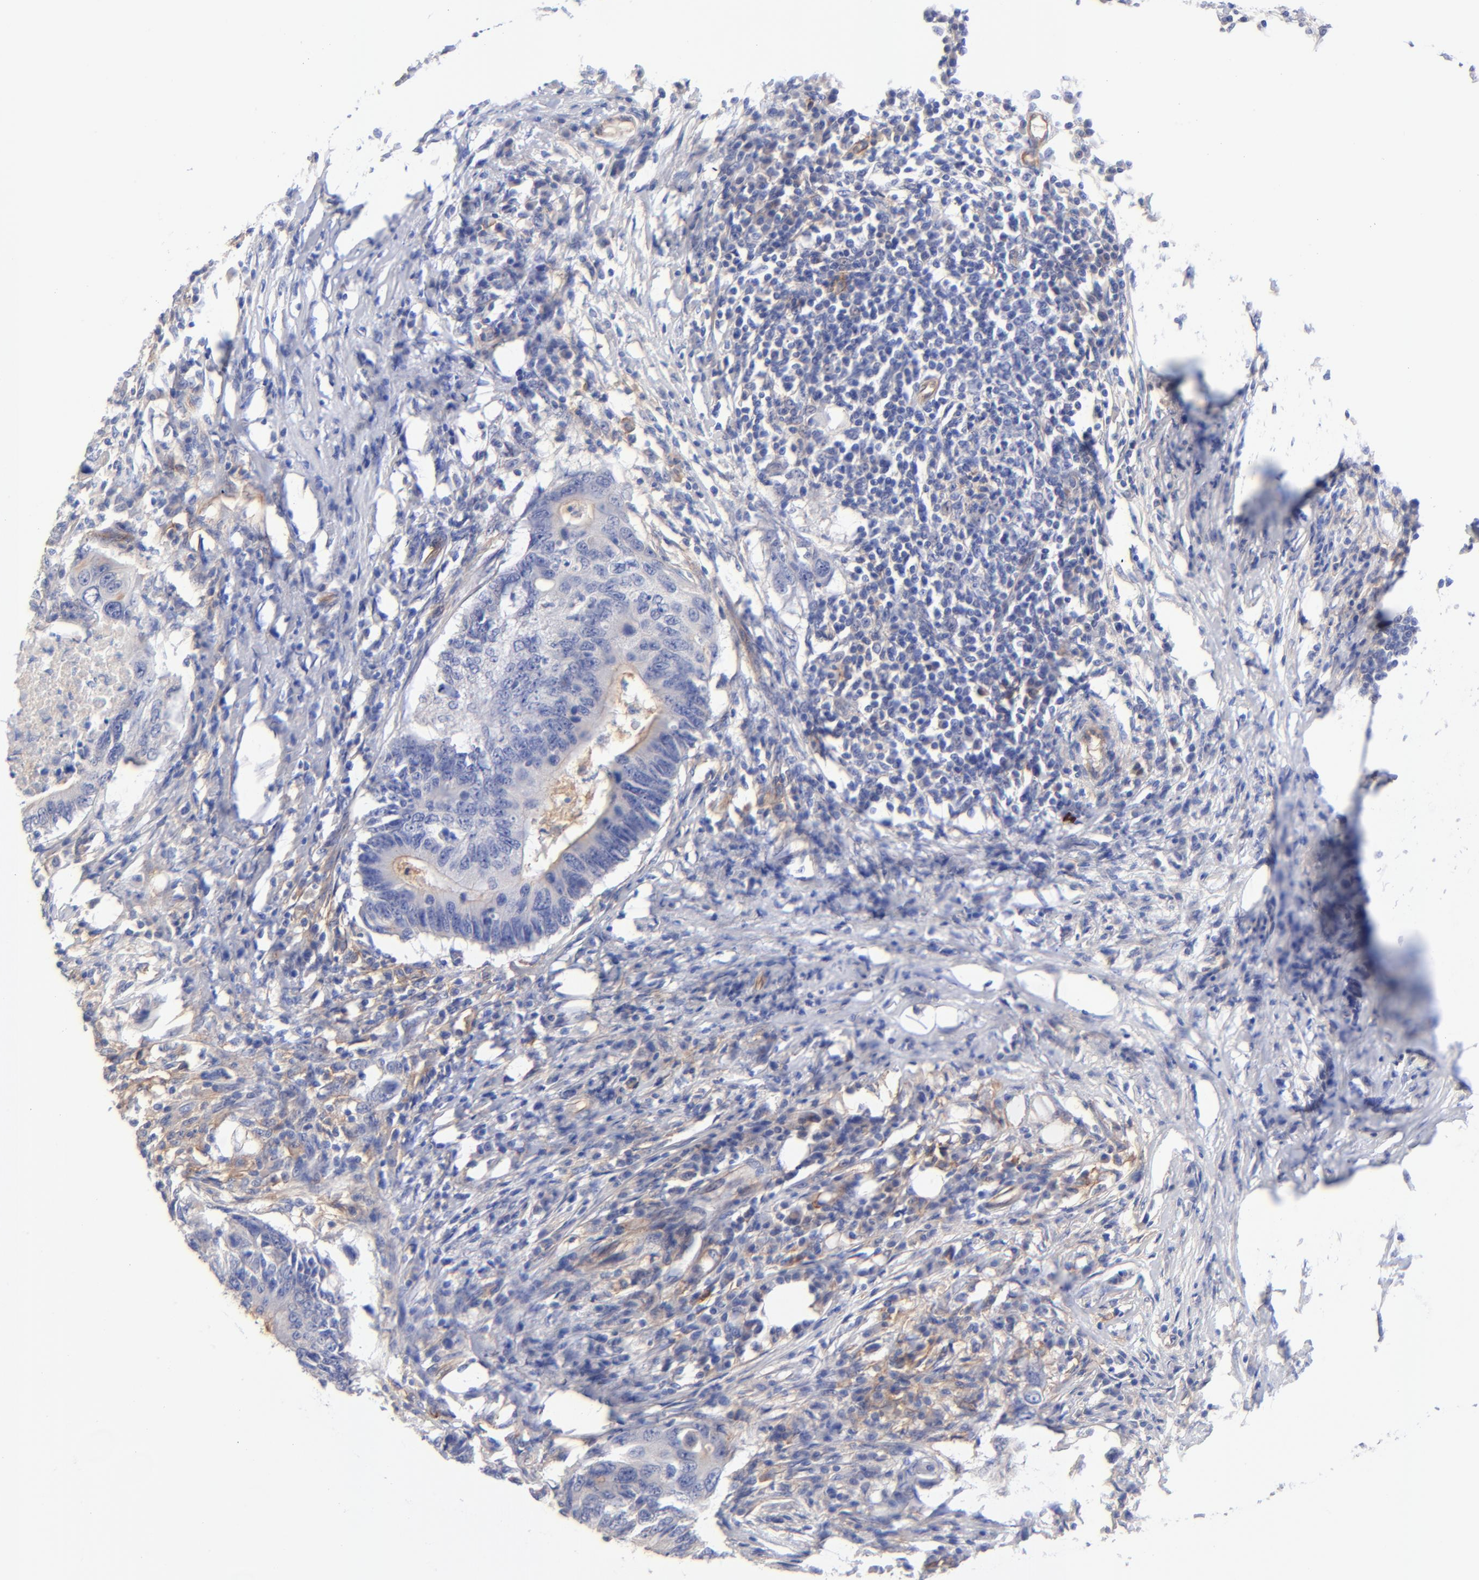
{"staining": {"intensity": "negative", "quantity": "none", "location": "none"}, "tissue": "colorectal cancer", "cell_type": "Tumor cells", "image_type": "cancer", "snomed": [{"axis": "morphology", "description": "Adenocarcinoma, NOS"}, {"axis": "topography", "description": "Colon"}], "caption": "Tumor cells show no significant staining in colorectal cancer.", "gene": "SLC44A2", "patient": {"sex": "male", "age": 71}}